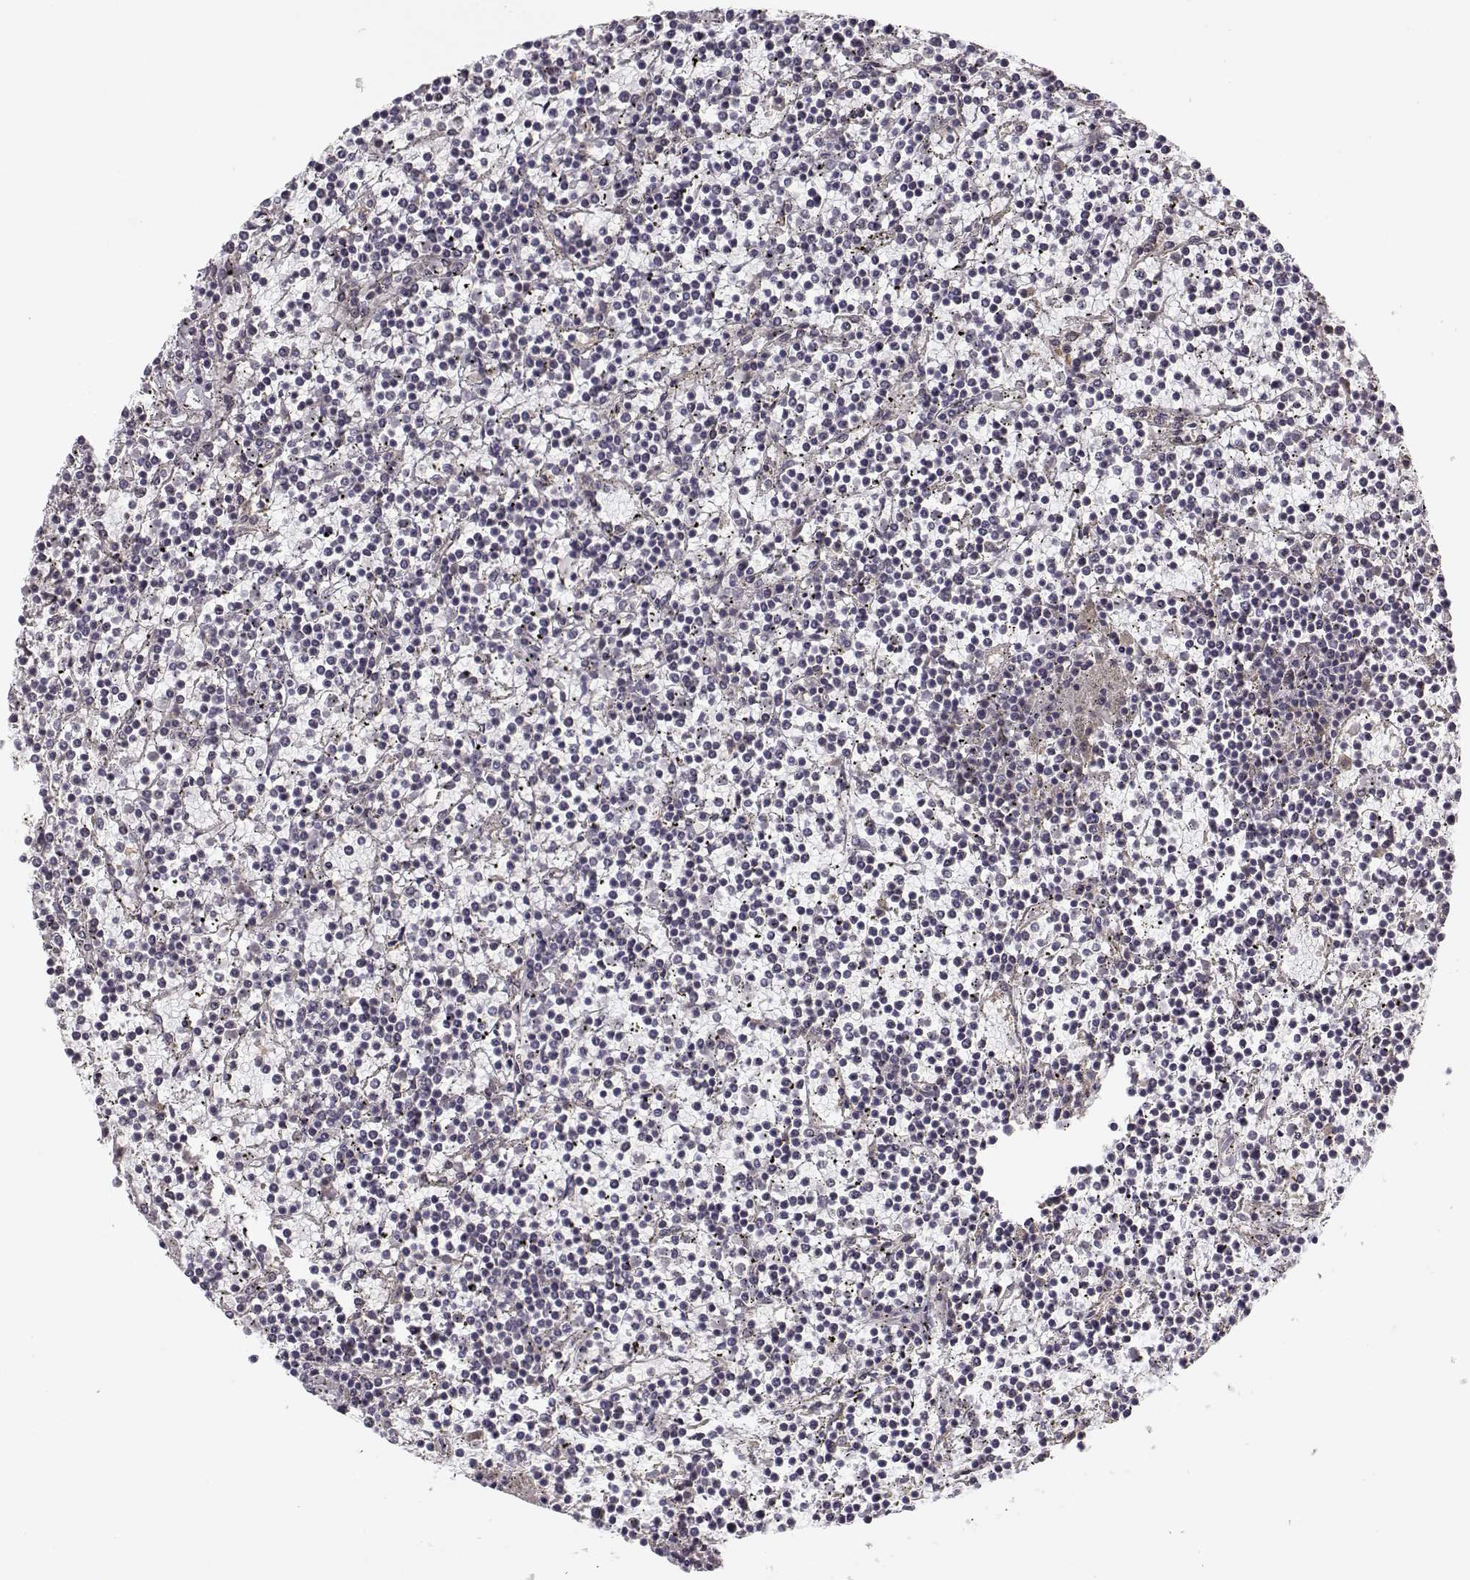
{"staining": {"intensity": "negative", "quantity": "none", "location": "none"}, "tissue": "lymphoma", "cell_type": "Tumor cells", "image_type": "cancer", "snomed": [{"axis": "morphology", "description": "Malignant lymphoma, non-Hodgkin's type, Low grade"}, {"axis": "topography", "description": "Spleen"}], "caption": "Protein analysis of malignant lymphoma, non-Hodgkin's type (low-grade) reveals no significant staining in tumor cells.", "gene": "MED12L", "patient": {"sex": "female", "age": 19}}